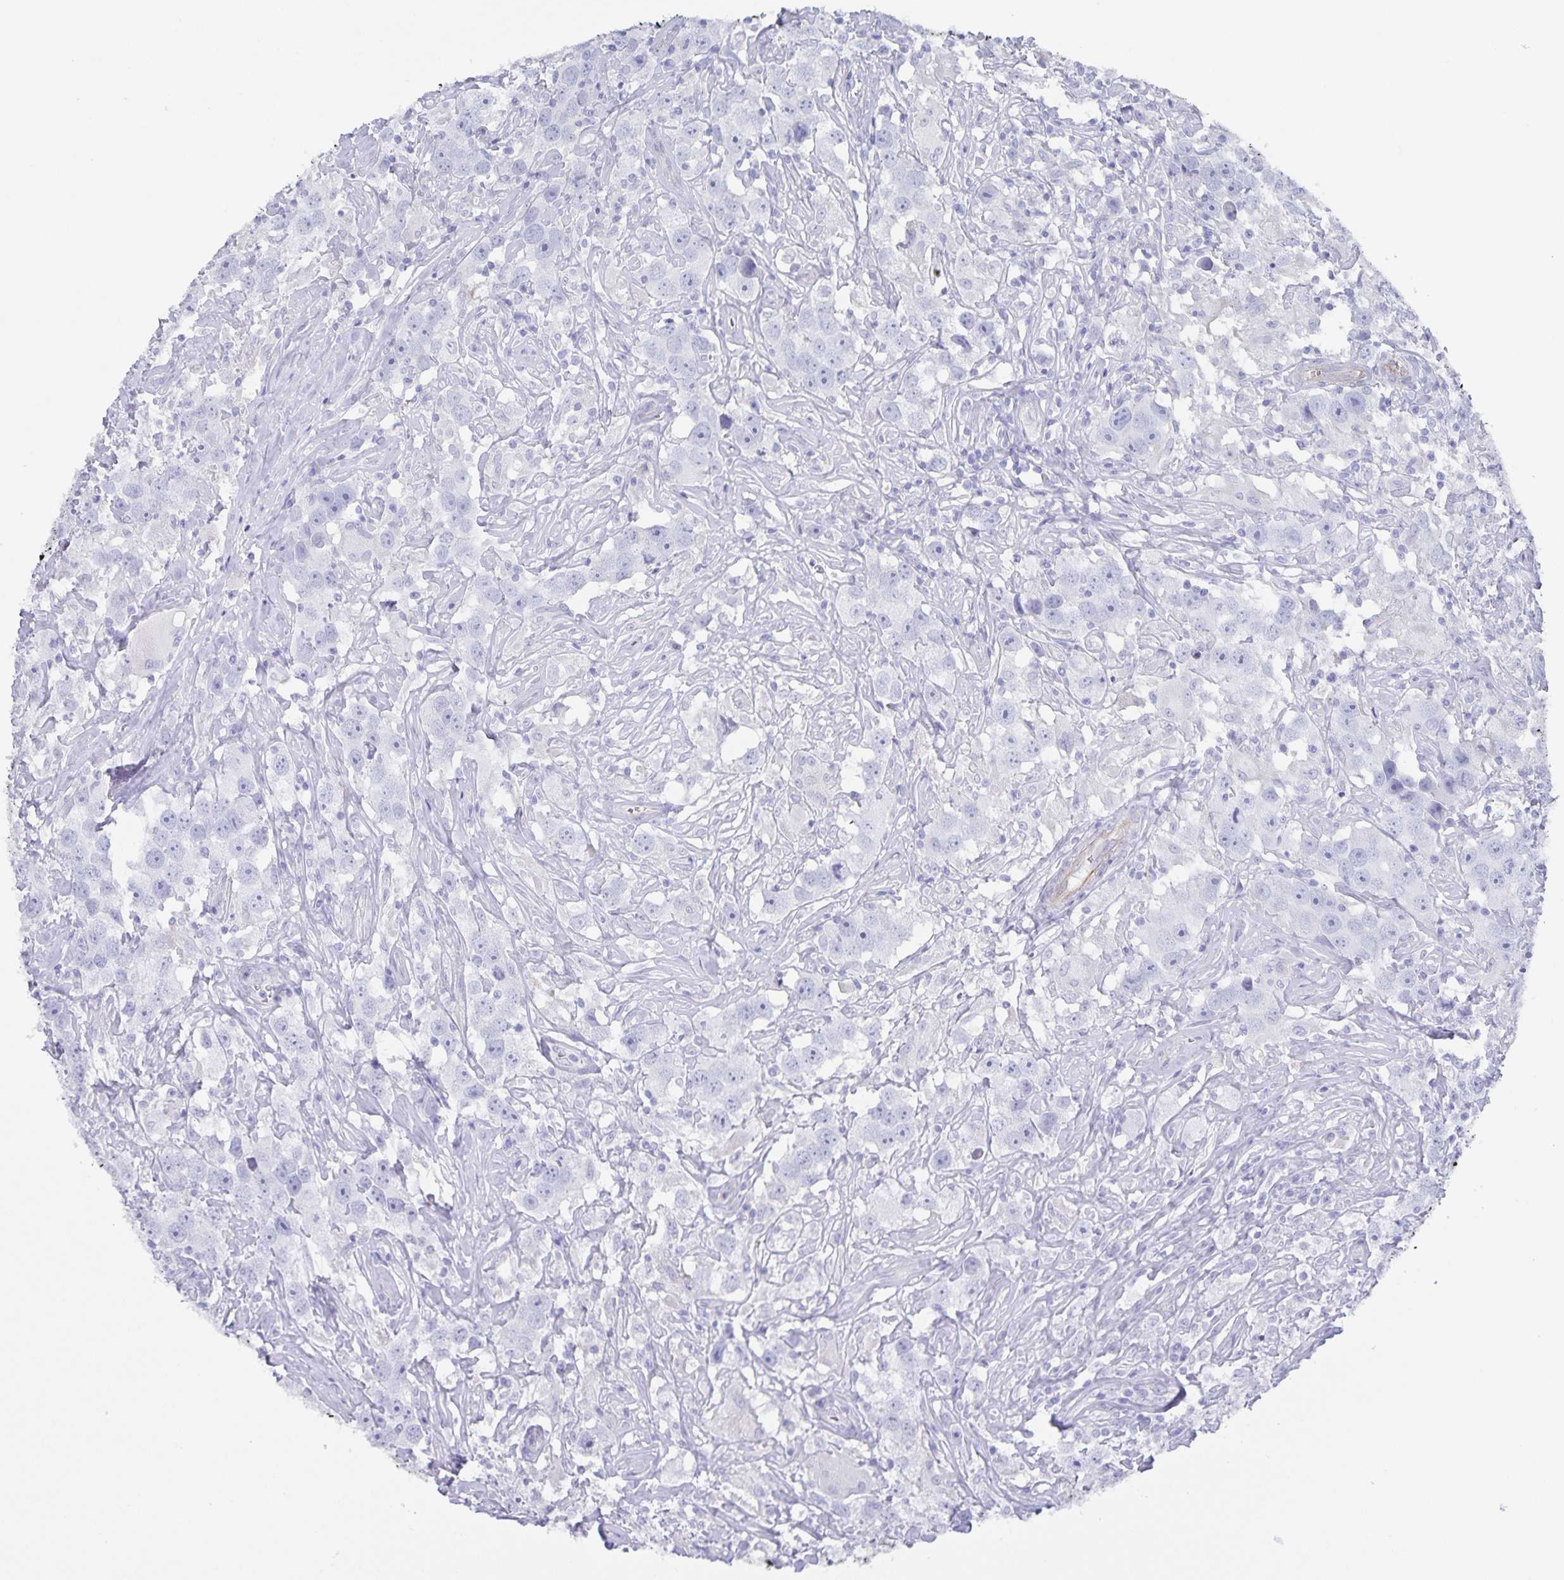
{"staining": {"intensity": "negative", "quantity": "none", "location": "none"}, "tissue": "testis cancer", "cell_type": "Tumor cells", "image_type": "cancer", "snomed": [{"axis": "morphology", "description": "Seminoma, NOS"}, {"axis": "topography", "description": "Testis"}], "caption": "An image of seminoma (testis) stained for a protein shows no brown staining in tumor cells.", "gene": "AQP4", "patient": {"sex": "male", "age": 49}}